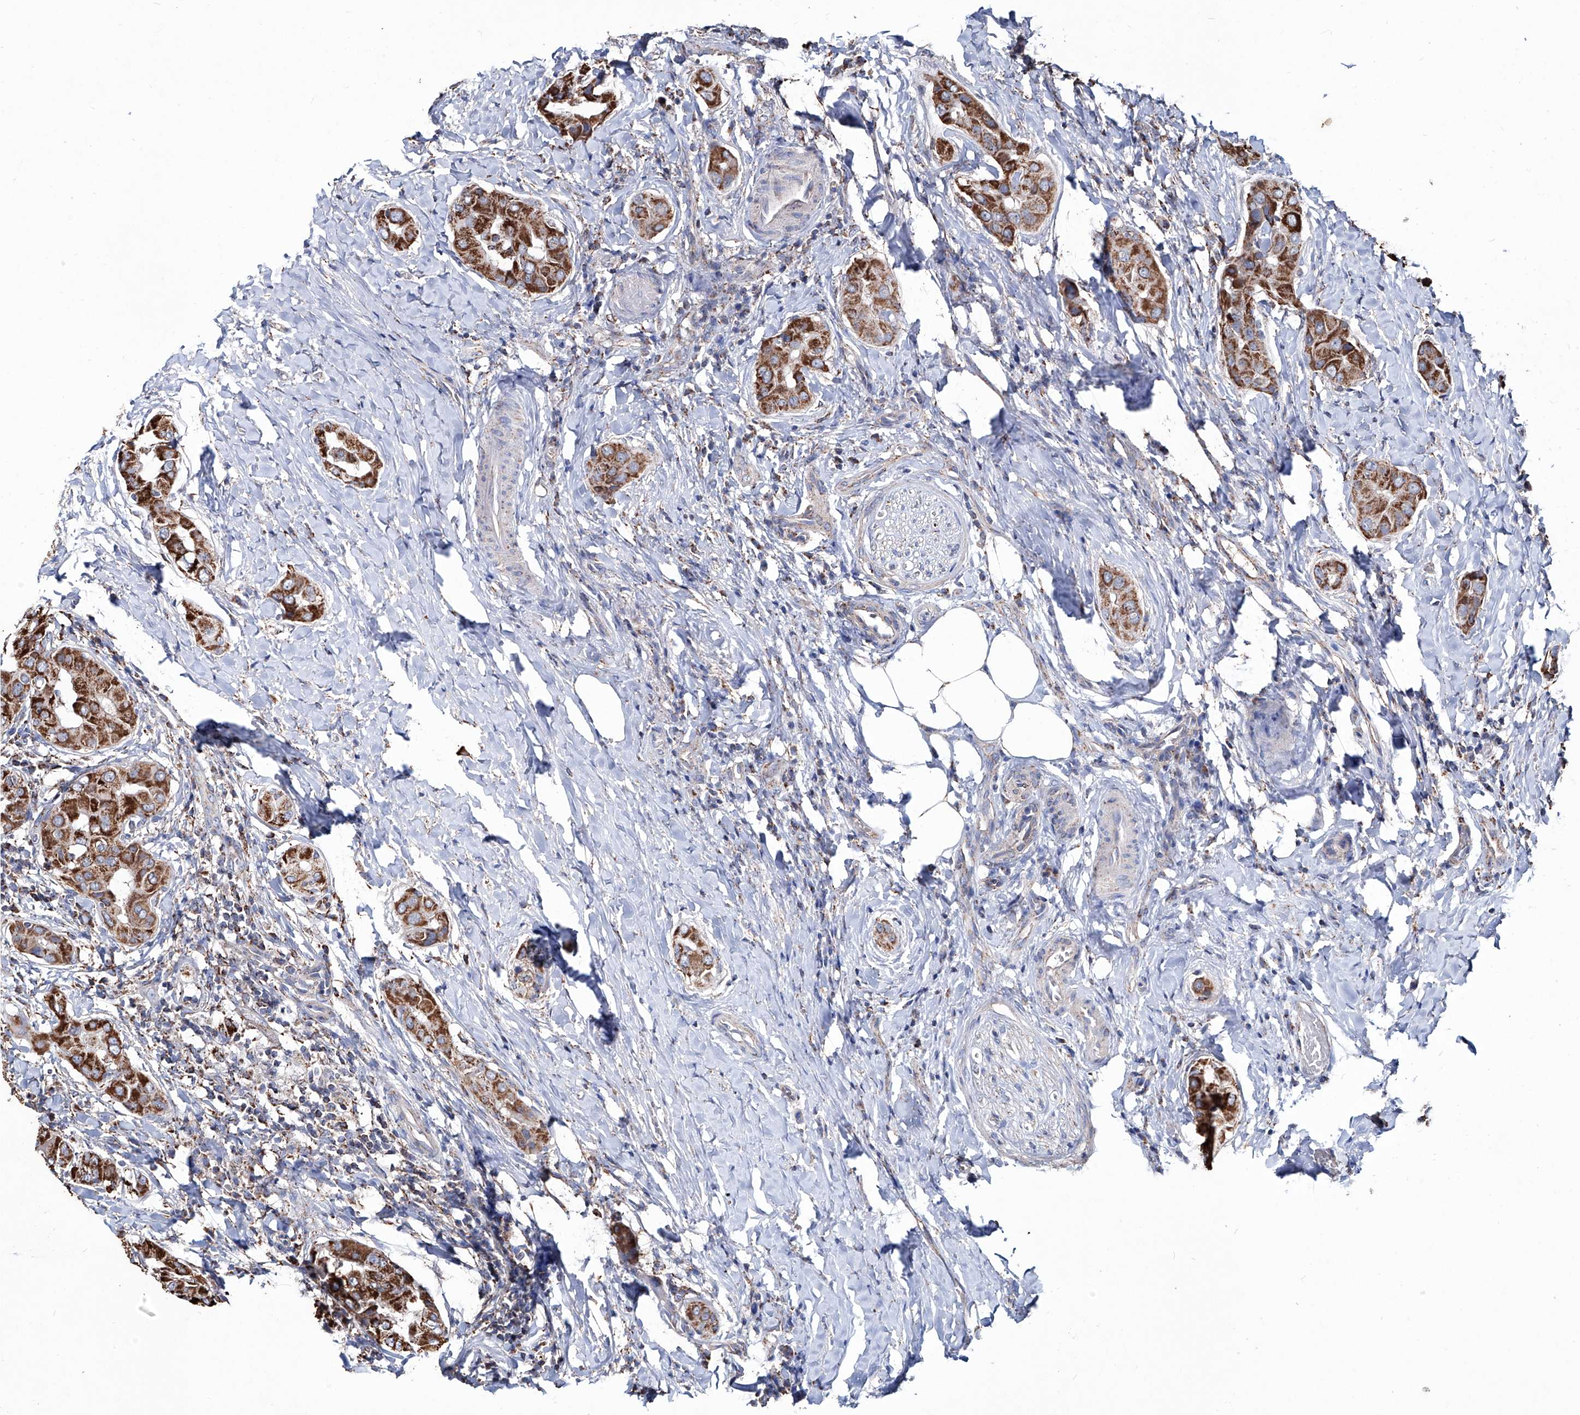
{"staining": {"intensity": "moderate", "quantity": ">75%", "location": "cytoplasmic/membranous"}, "tissue": "thyroid cancer", "cell_type": "Tumor cells", "image_type": "cancer", "snomed": [{"axis": "morphology", "description": "Papillary adenocarcinoma, NOS"}, {"axis": "topography", "description": "Thyroid gland"}], "caption": "Human thyroid cancer stained with a protein marker demonstrates moderate staining in tumor cells.", "gene": "NHS", "patient": {"sex": "male", "age": 33}}